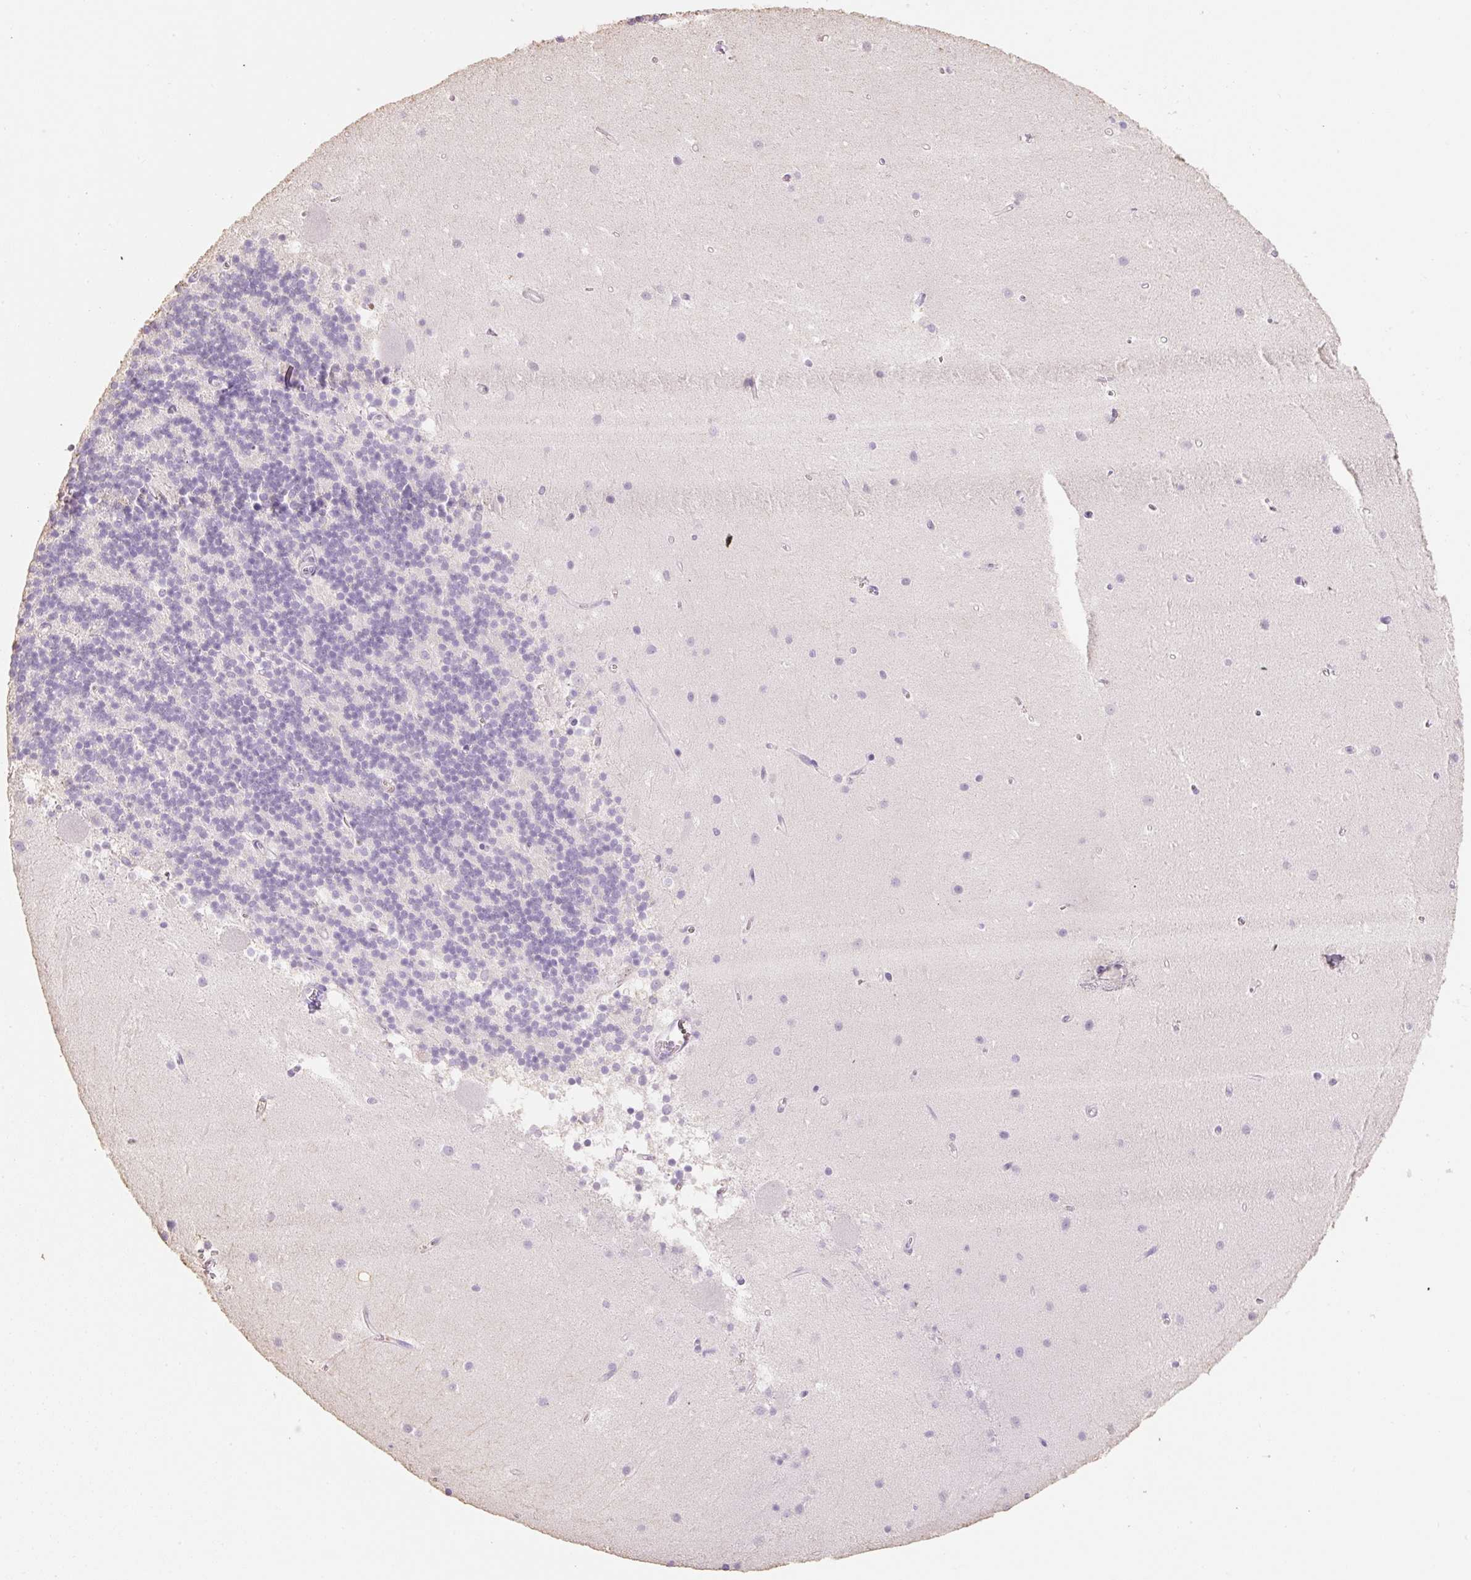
{"staining": {"intensity": "negative", "quantity": "none", "location": "none"}, "tissue": "cerebellum", "cell_type": "Cells in granular layer", "image_type": "normal", "snomed": [{"axis": "morphology", "description": "Normal tissue, NOS"}, {"axis": "topography", "description": "Cerebellum"}], "caption": "The histopathology image reveals no staining of cells in granular layer in unremarkable cerebellum. The staining was performed using DAB to visualize the protein expression in brown, while the nuclei were stained in blue with hematoxylin (Magnification: 20x).", "gene": "MBOAT7", "patient": {"sex": "male", "age": 54}}